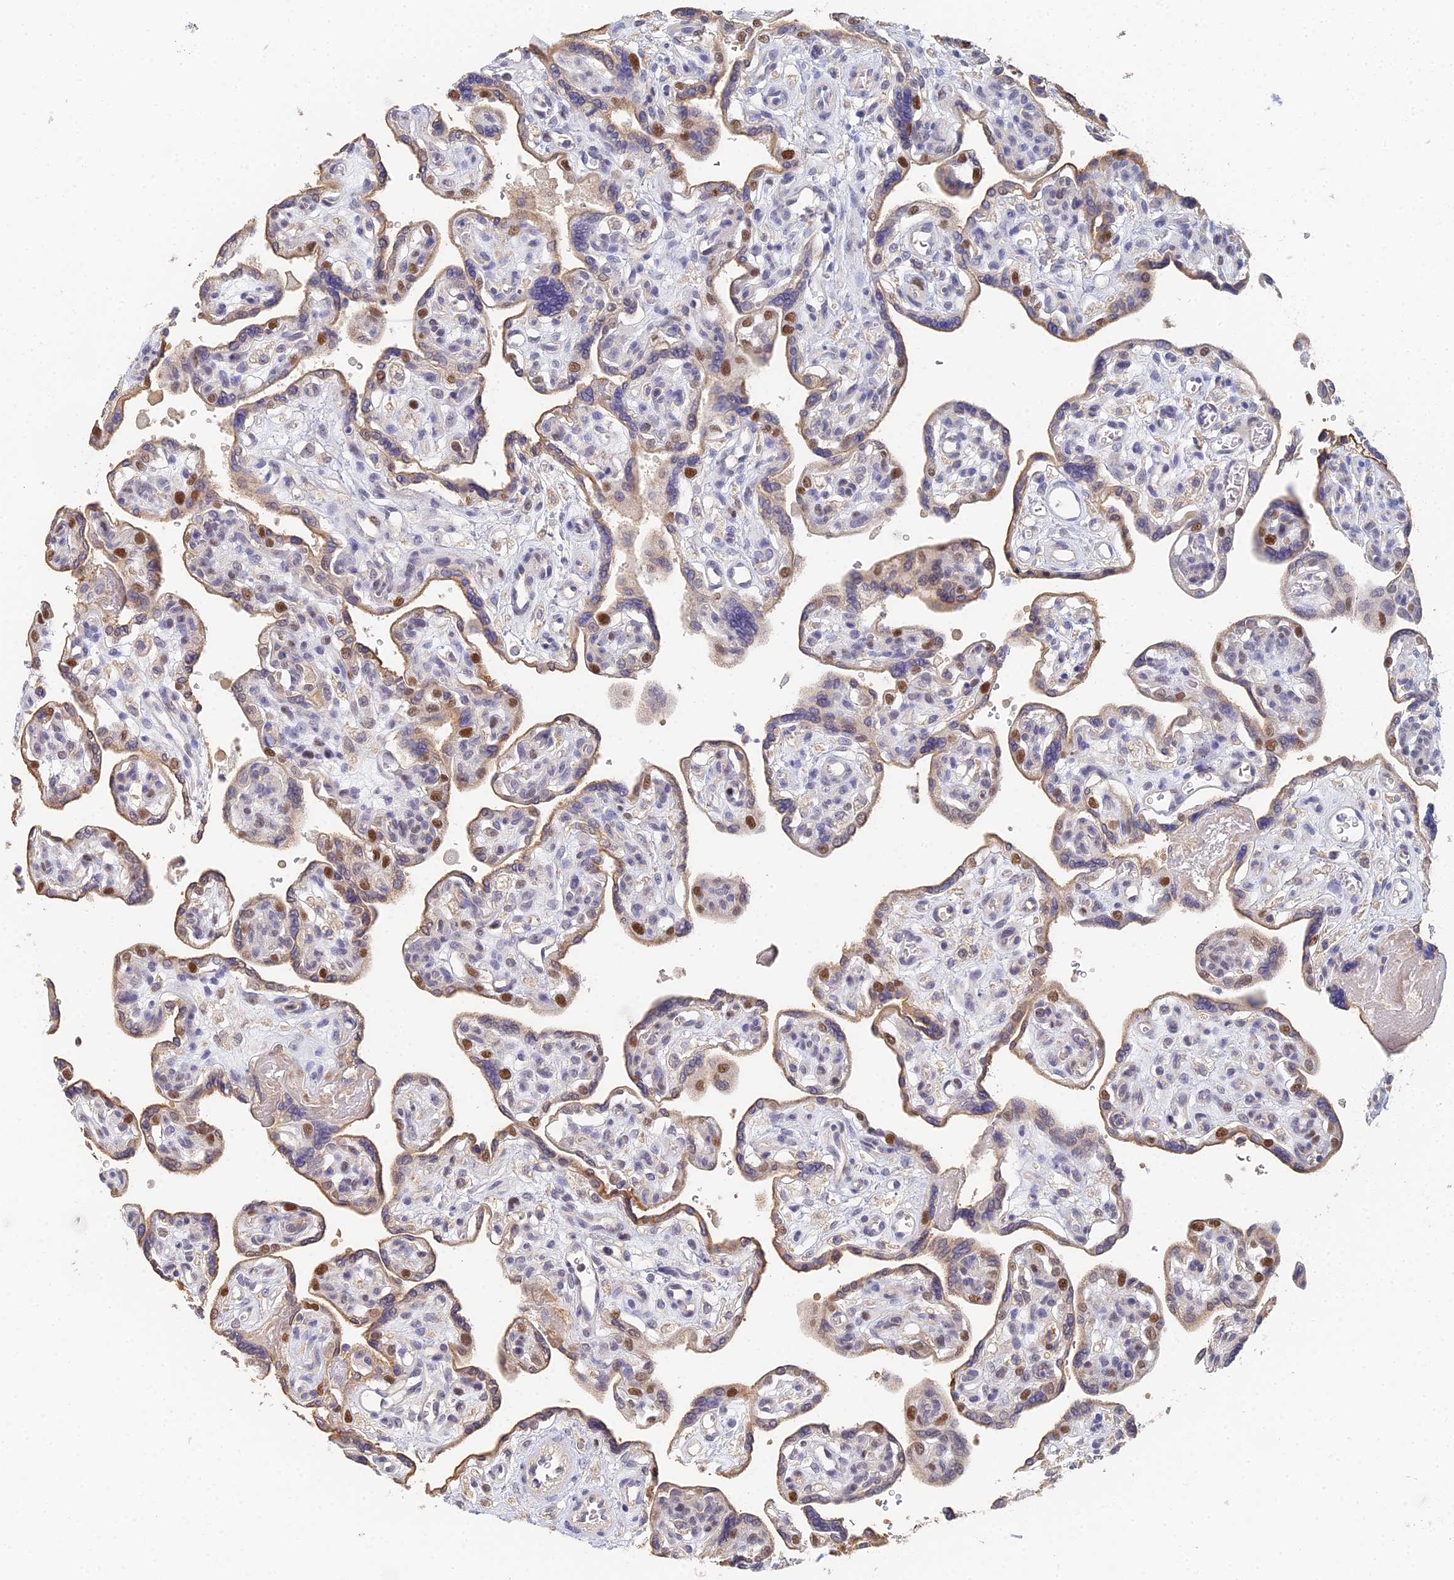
{"staining": {"intensity": "moderate", "quantity": ">75%", "location": "cytoplasmic/membranous,nuclear"}, "tissue": "placenta", "cell_type": "Trophoblastic cells", "image_type": "normal", "snomed": [{"axis": "morphology", "description": "Normal tissue, NOS"}, {"axis": "topography", "description": "Placenta"}], "caption": "Immunohistochemistry (IHC) of benign human placenta displays medium levels of moderate cytoplasmic/membranous,nuclear expression in approximately >75% of trophoblastic cells.", "gene": "MCM2", "patient": {"sex": "female", "age": 39}}